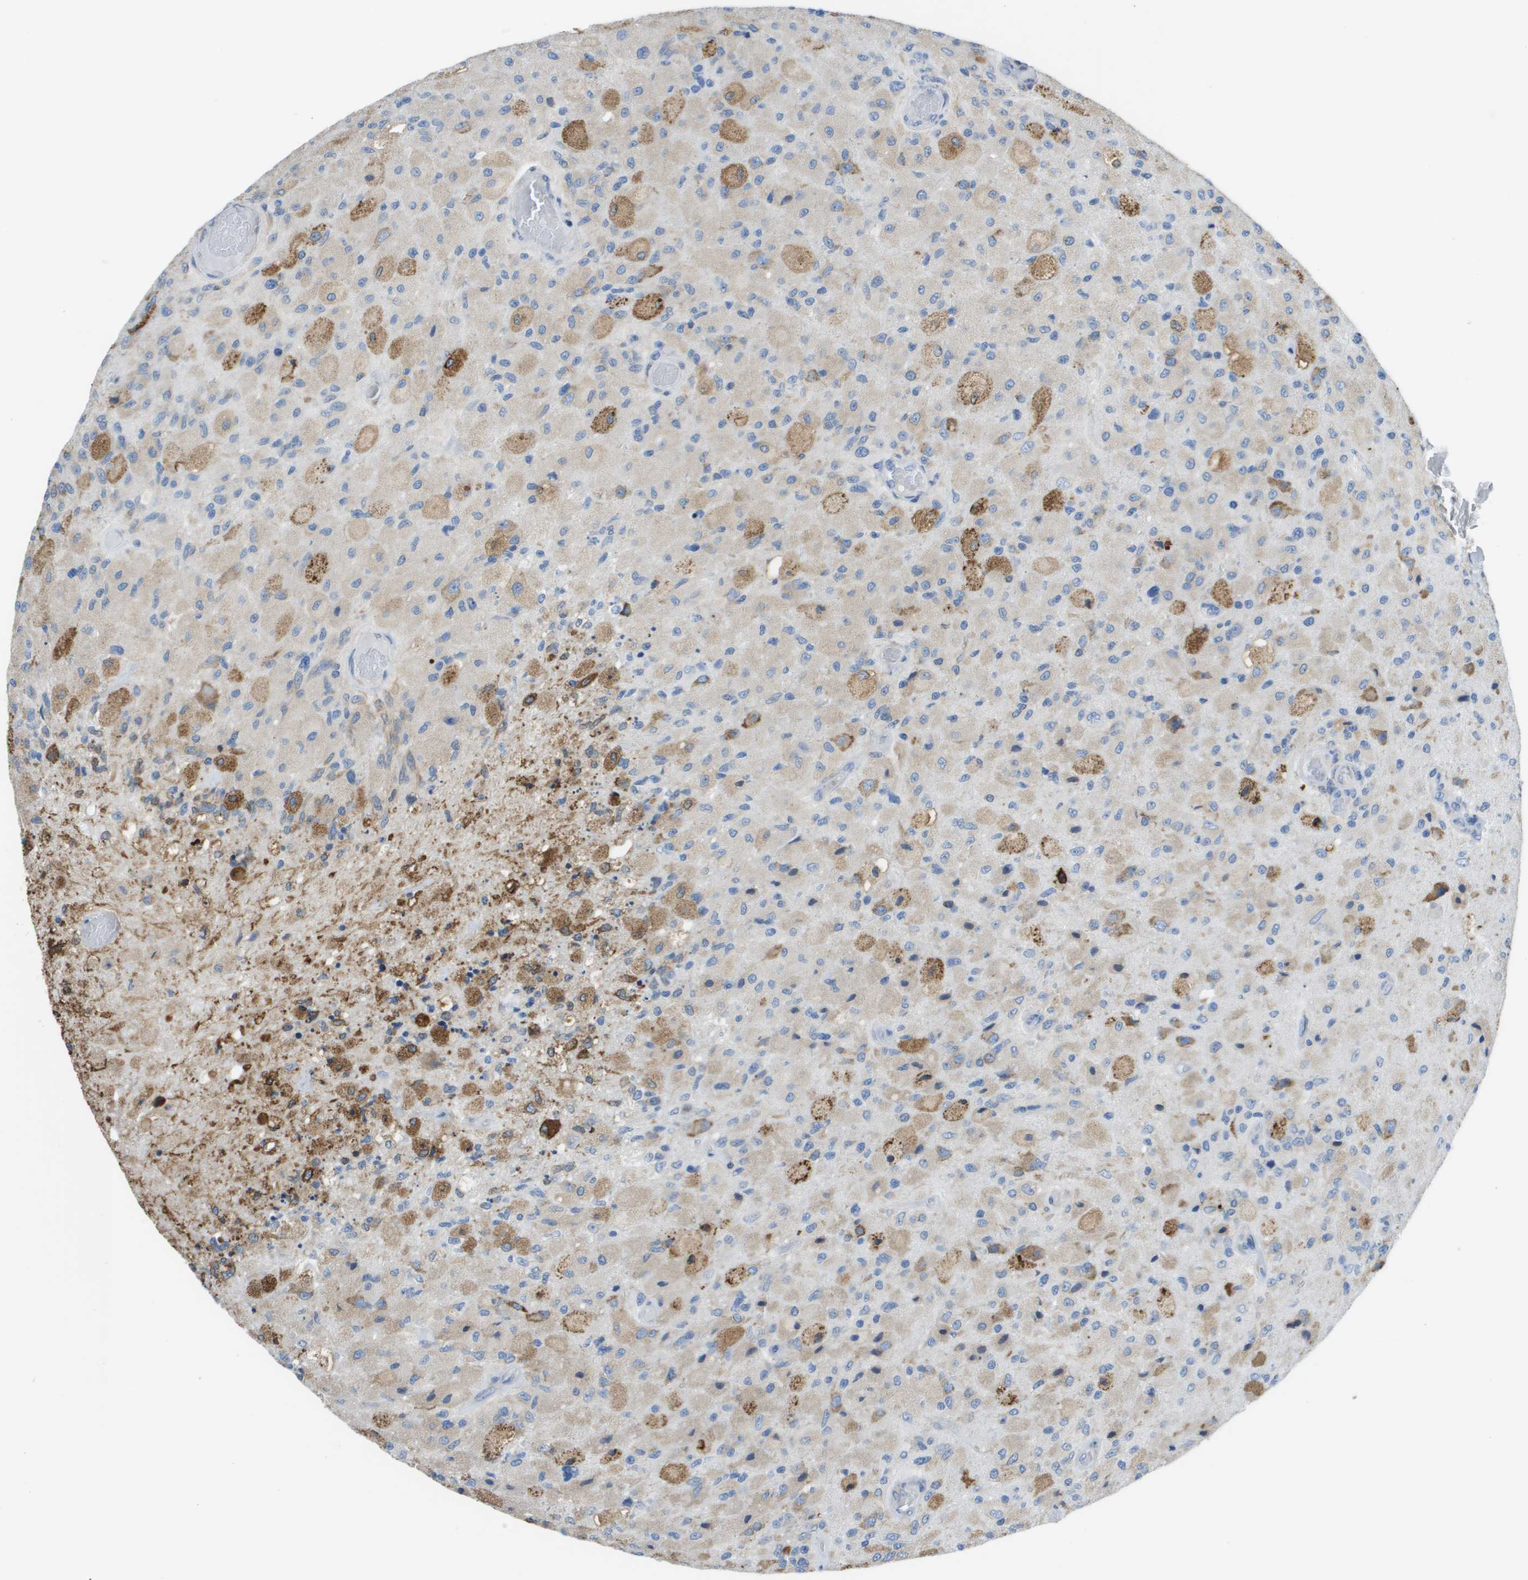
{"staining": {"intensity": "moderate", "quantity": "<25%", "location": "cytoplasmic/membranous"}, "tissue": "glioma", "cell_type": "Tumor cells", "image_type": "cancer", "snomed": [{"axis": "morphology", "description": "Normal tissue, NOS"}, {"axis": "morphology", "description": "Glioma, malignant, High grade"}, {"axis": "topography", "description": "Cerebral cortex"}], "caption": "A brown stain shows moderate cytoplasmic/membranous expression of a protein in human glioma tumor cells. Using DAB (brown) and hematoxylin (blue) stains, captured at high magnification using brightfield microscopy.", "gene": "SDR42E1", "patient": {"sex": "male", "age": 77}}